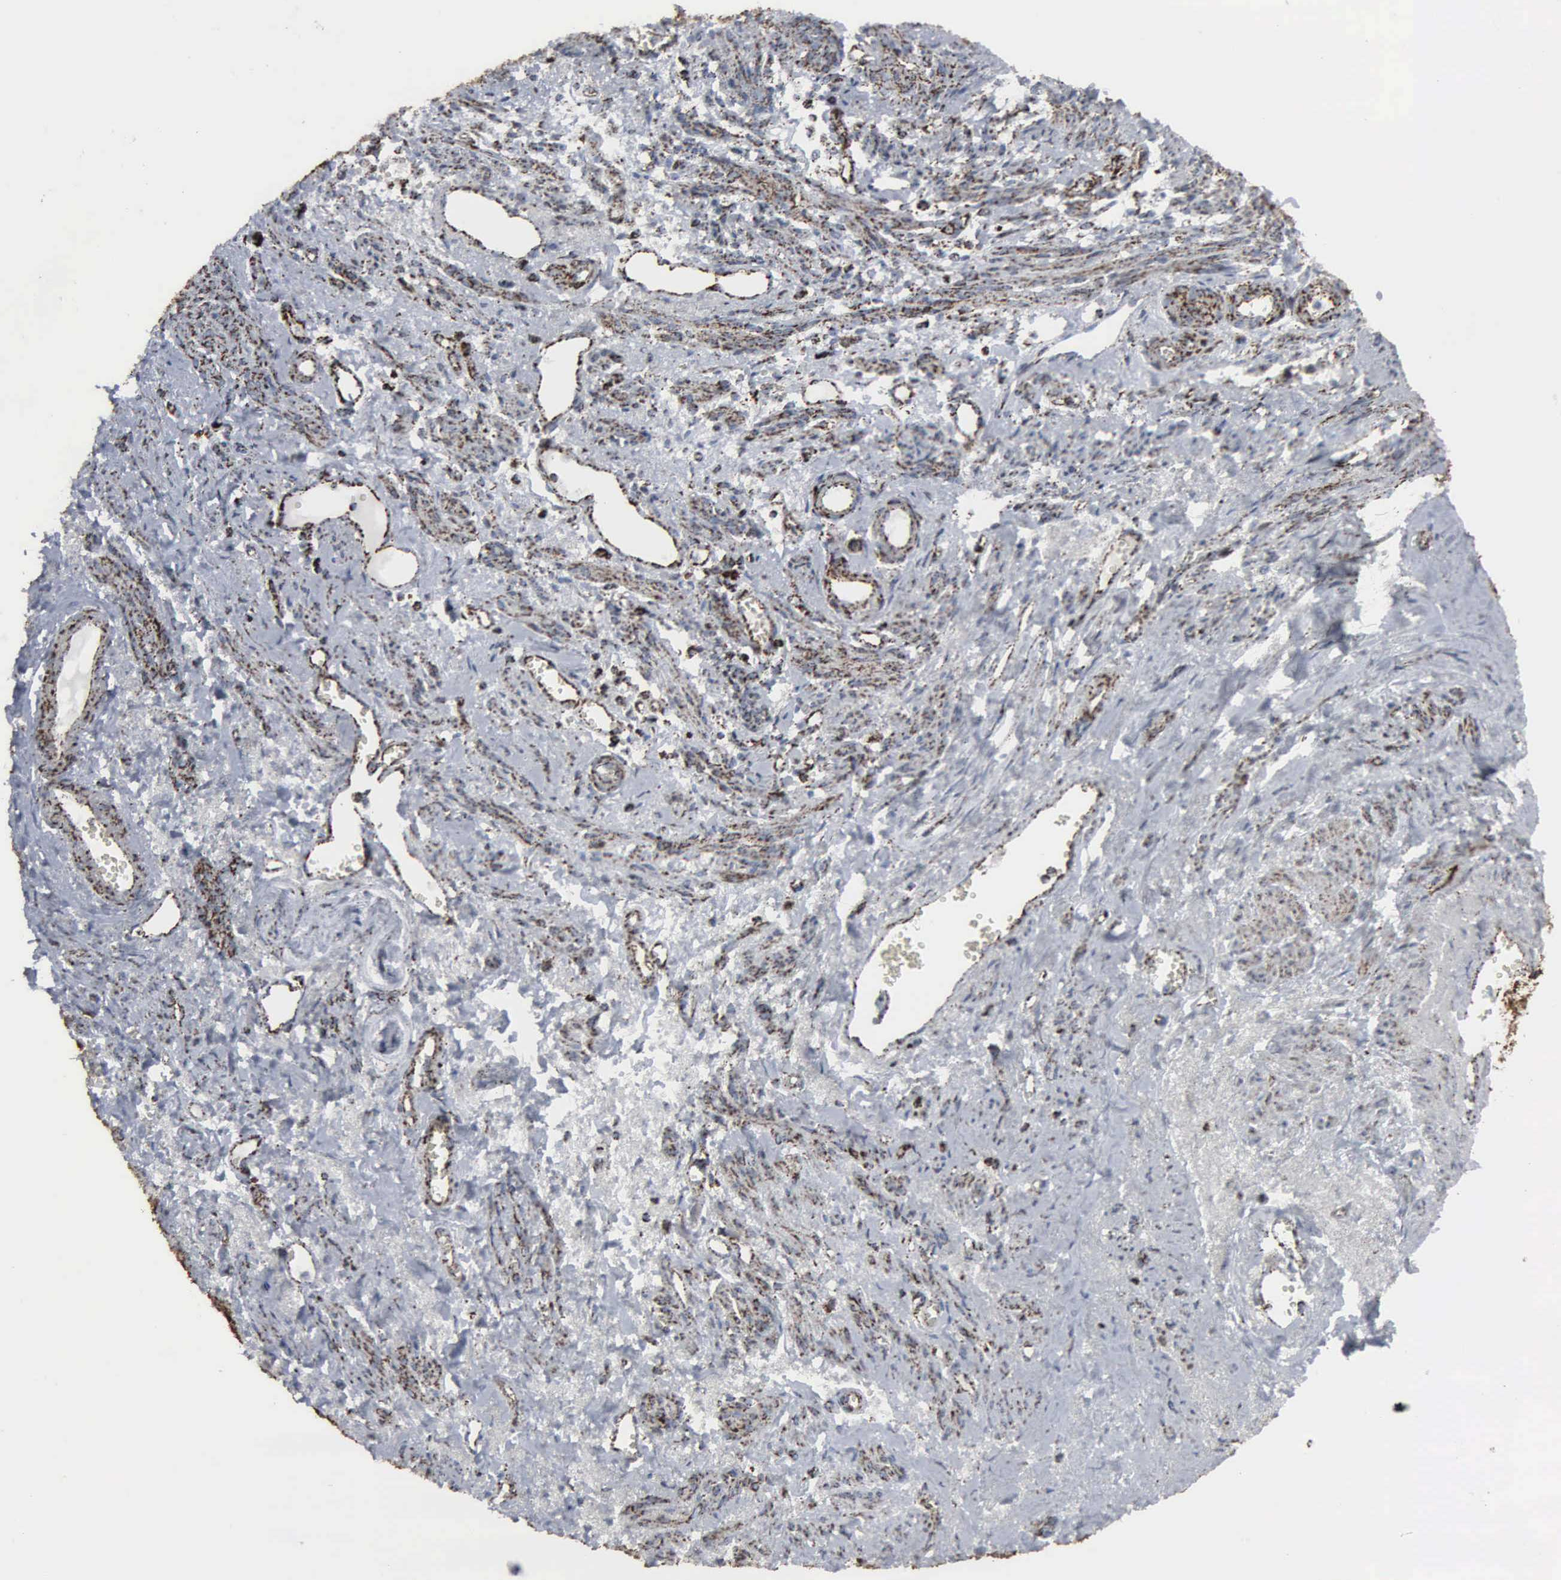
{"staining": {"intensity": "strong", "quantity": ">75%", "location": "cytoplasmic/membranous"}, "tissue": "endometrial cancer", "cell_type": "Tumor cells", "image_type": "cancer", "snomed": [{"axis": "morphology", "description": "Adenocarcinoma, NOS"}, {"axis": "topography", "description": "Endometrium"}], "caption": "IHC staining of endometrial cancer (adenocarcinoma), which exhibits high levels of strong cytoplasmic/membranous positivity in about >75% of tumor cells indicating strong cytoplasmic/membranous protein positivity. The staining was performed using DAB (brown) for protein detection and nuclei were counterstained in hematoxylin (blue).", "gene": "HSPA9", "patient": {"sex": "female", "age": 75}}